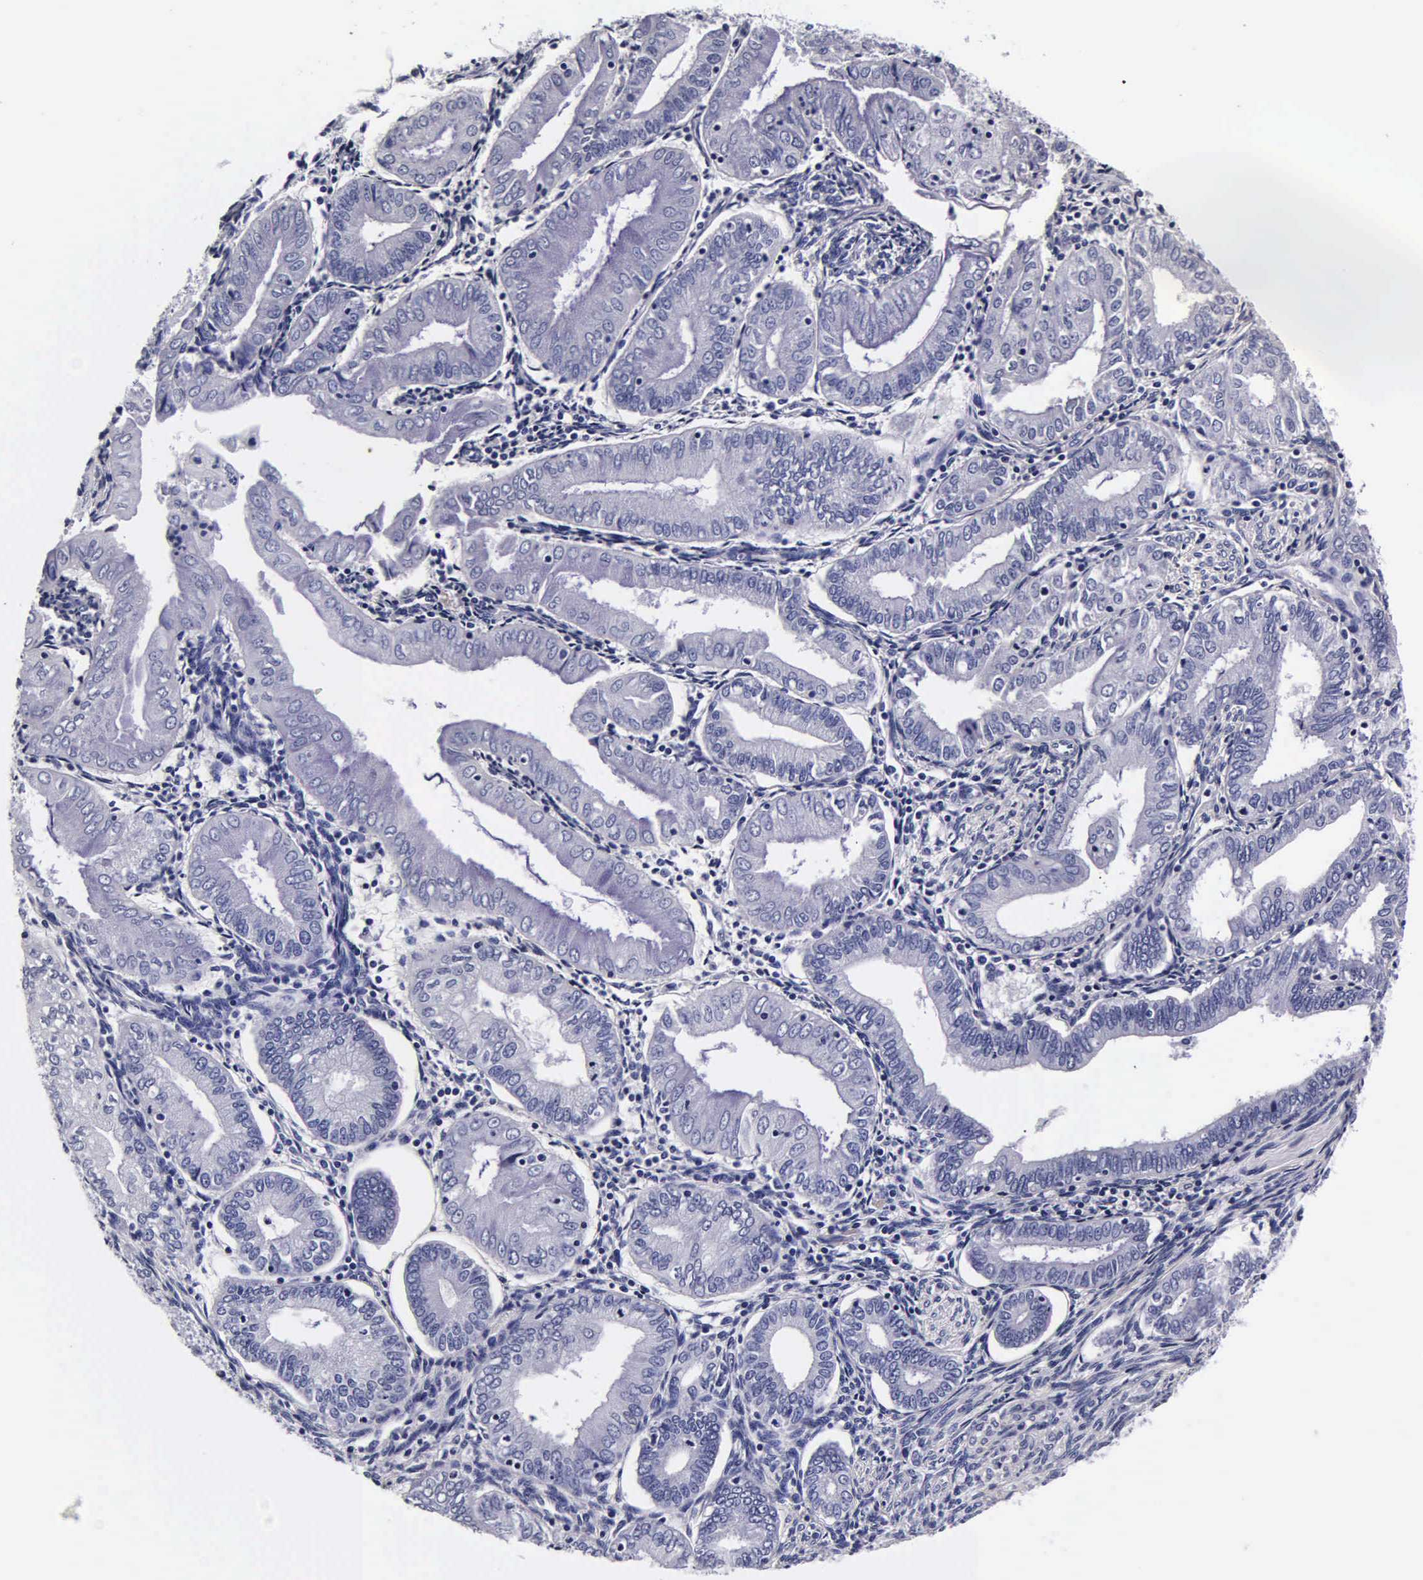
{"staining": {"intensity": "negative", "quantity": "none", "location": "none"}, "tissue": "endometrial cancer", "cell_type": "Tumor cells", "image_type": "cancer", "snomed": [{"axis": "morphology", "description": "Adenocarcinoma, NOS"}, {"axis": "topography", "description": "Endometrium"}], "caption": "IHC photomicrograph of human endometrial adenocarcinoma stained for a protein (brown), which exhibits no staining in tumor cells.", "gene": "IAPP", "patient": {"sex": "female", "age": 55}}